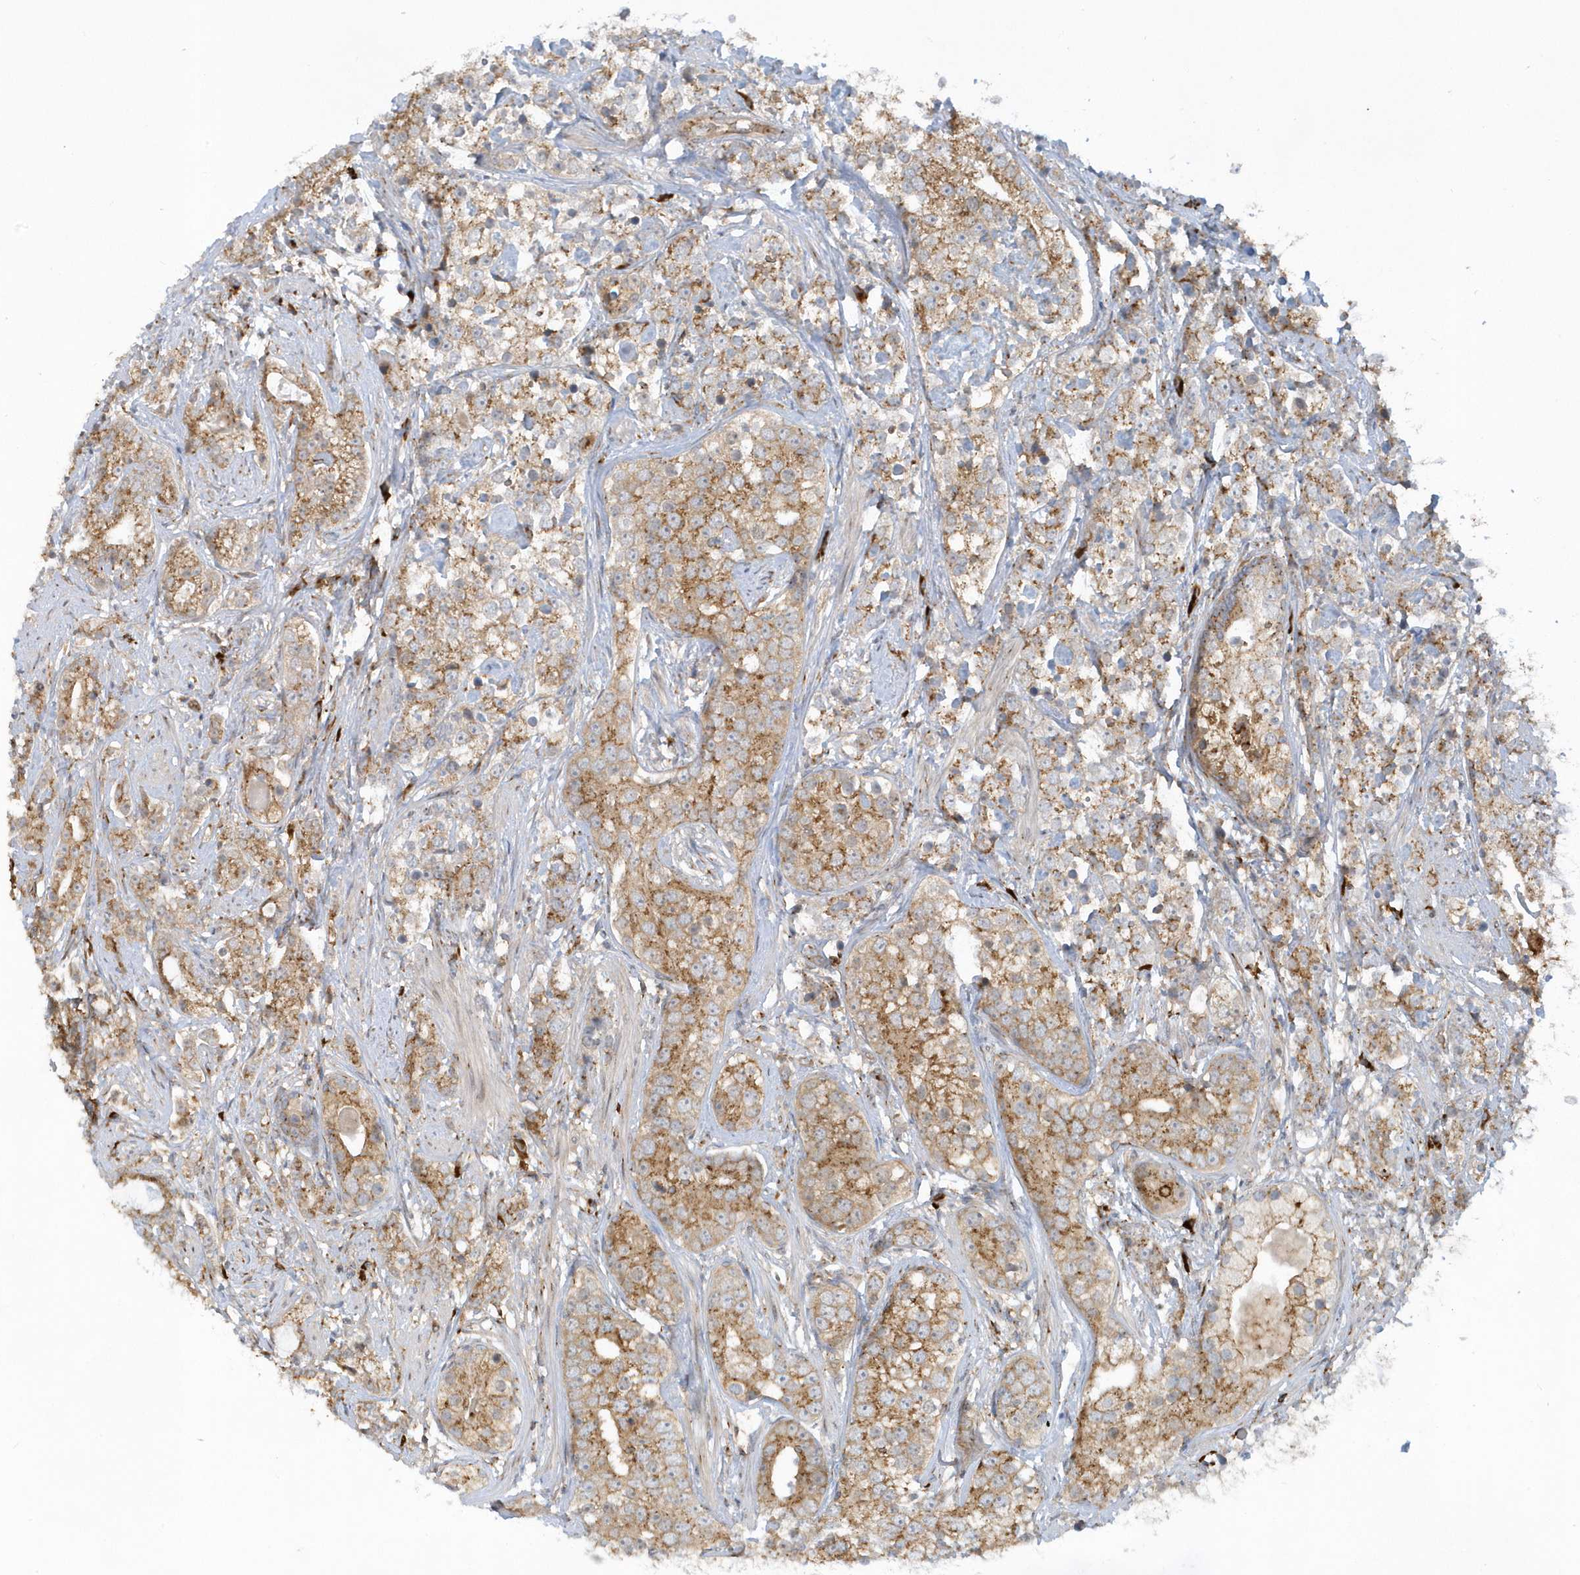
{"staining": {"intensity": "moderate", "quantity": ">75%", "location": "cytoplasmic/membranous"}, "tissue": "prostate cancer", "cell_type": "Tumor cells", "image_type": "cancer", "snomed": [{"axis": "morphology", "description": "Adenocarcinoma, High grade"}, {"axis": "topography", "description": "Prostate"}], "caption": "Immunohistochemistry (IHC) of human prostate high-grade adenocarcinoma displays medium levels of moderate cytoplasmic/membranous staining in about >75% of tumor cells. The protein is shown in brown color, while the nuclei are stained blue.", "gene": "RPP40", "patient": {"sex": "male", "age": 69}}